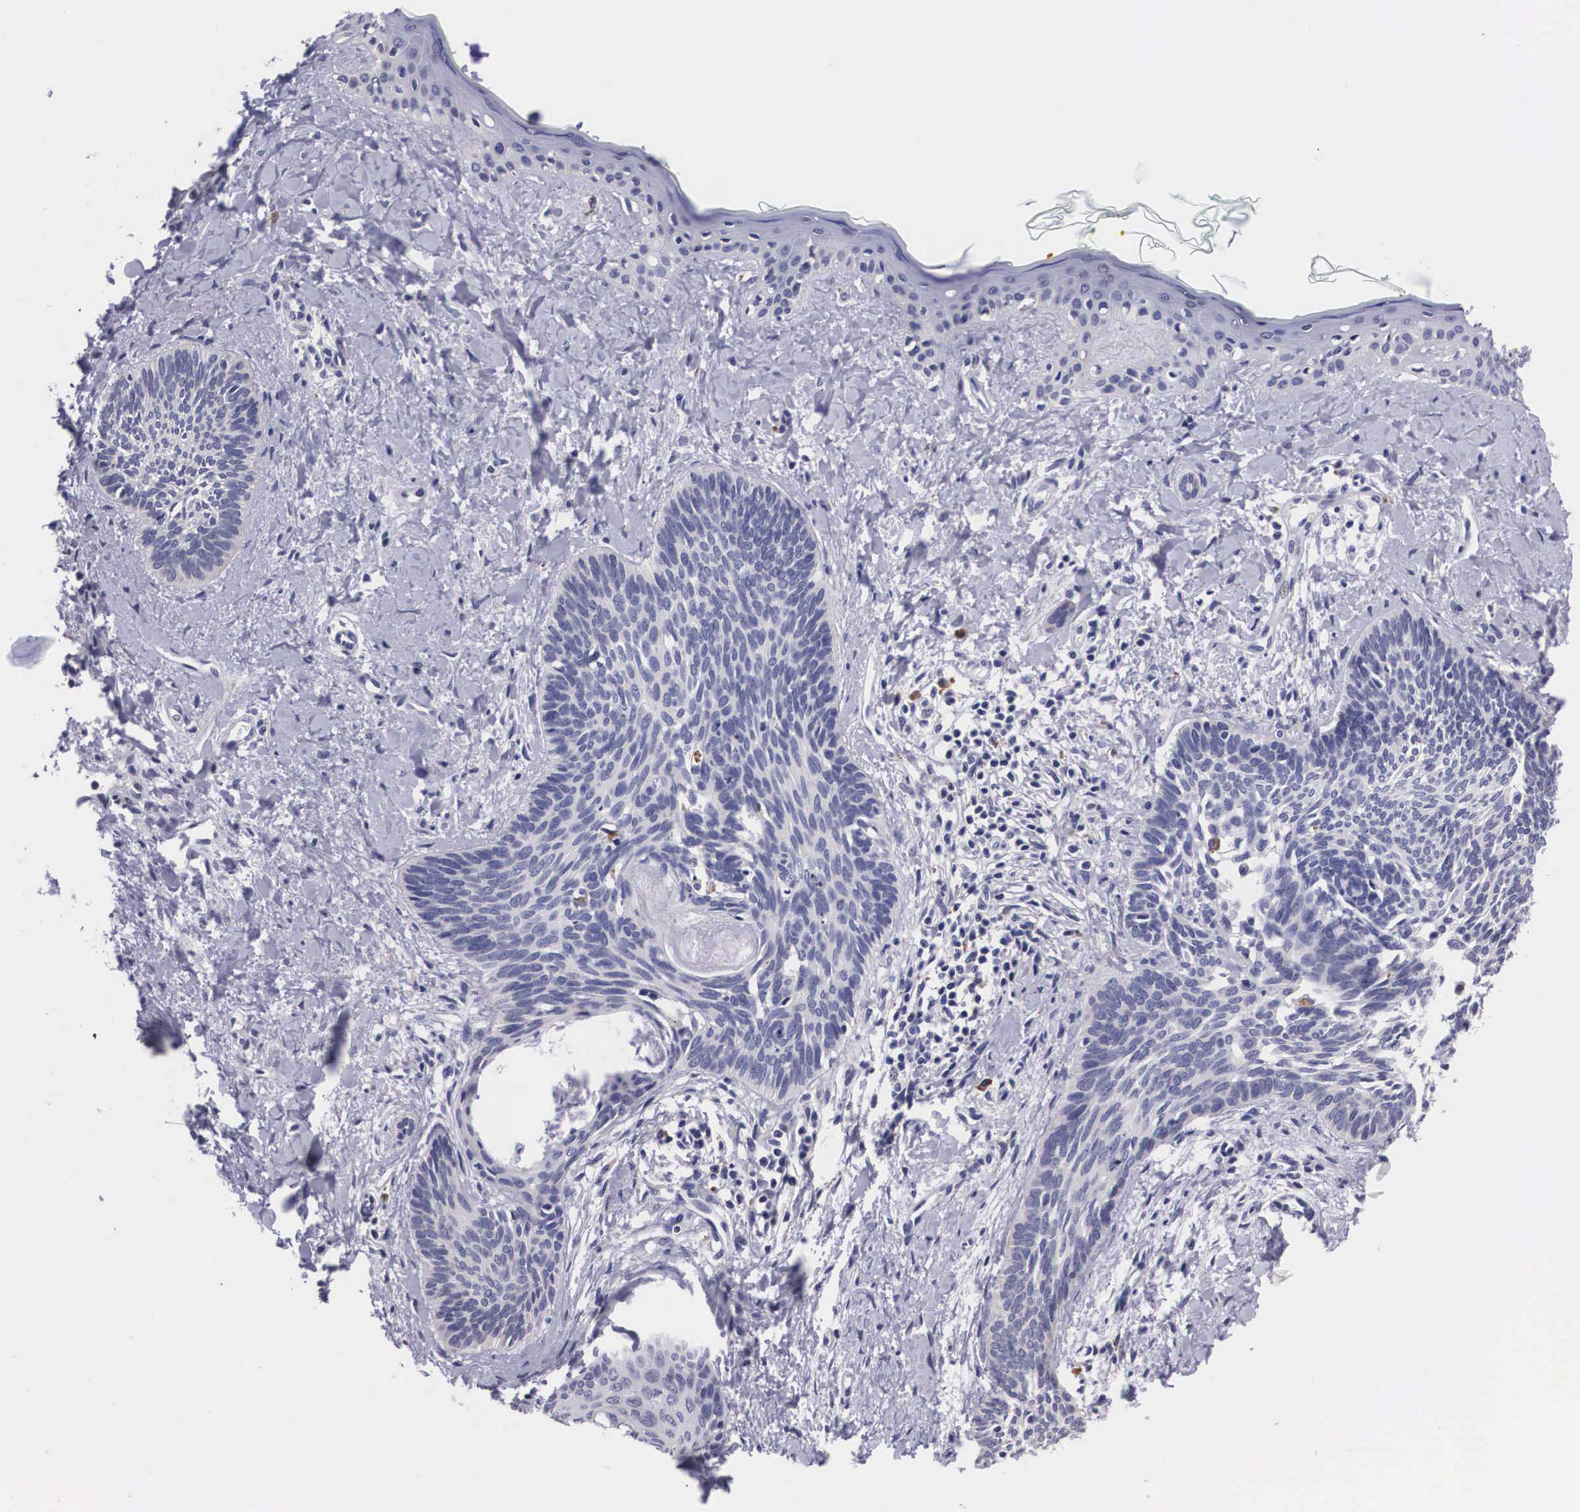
{"staining": {"intensity": "negative", "quantity": "none", "location": "none"}, "tissue": "skin cancer", "cell_type": "Tumor cells", "image_type": "cancer", "snomed": [{"axis": "morphology", "description": "Basal cell carcinoma"}, {"axis": "topography", "description": "Skin"}], "caption": "Histopathology image shows no significant protein positivity in tumor cells of basal cell carcinoma (skin).", "gene": "CRELD2", "patient": {"sex": "female", "age": 81}}